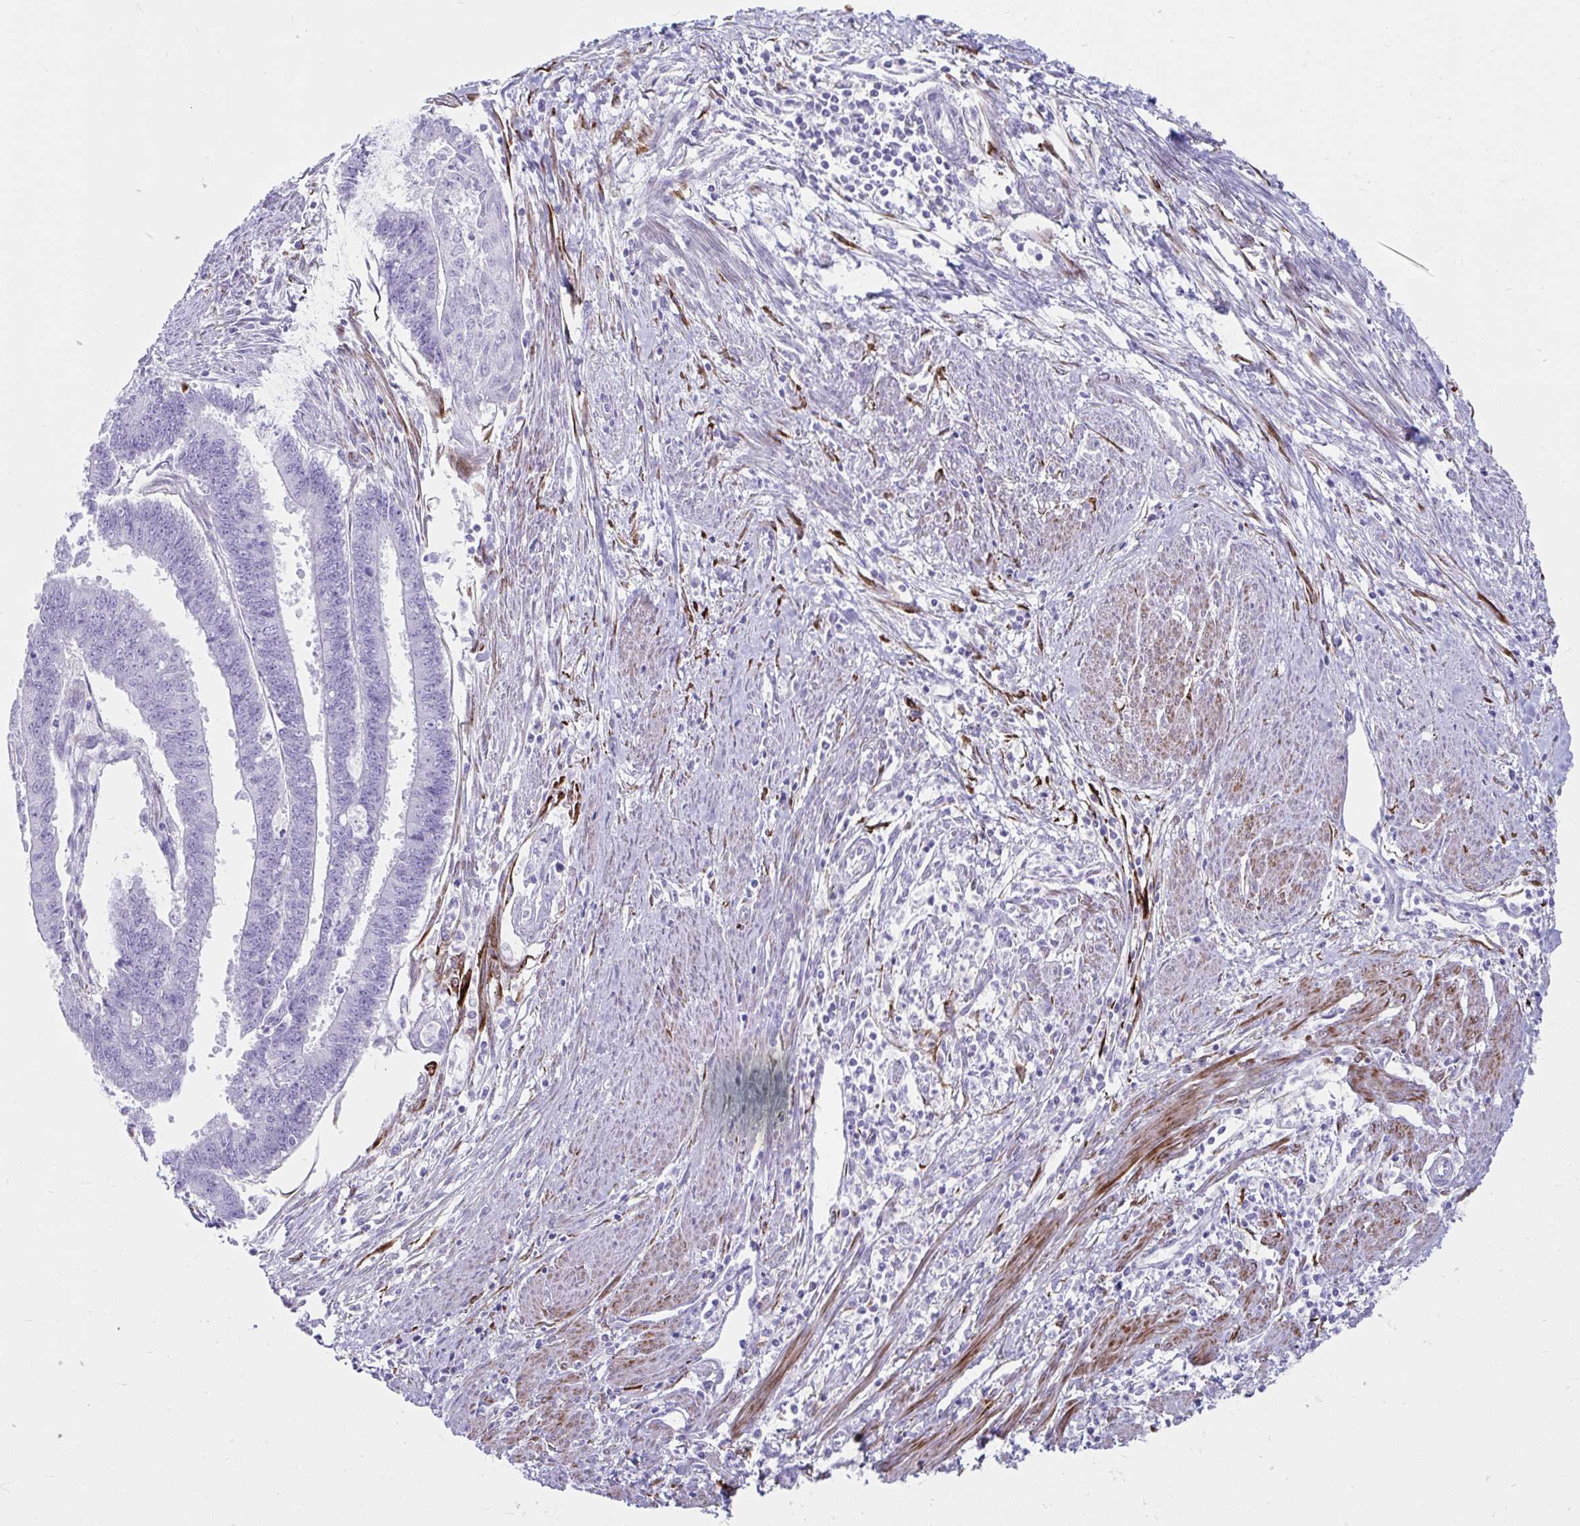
{"staining": {"intensity": "negative", "quantity": "none", "location": "none"}, "tissue": "endometrial cancer", "cell_type": "Tumor cells", "image_type": "cancer", "snomed": [{"axis": "morphology", "description": "Adenocarcinoma, NOS"}, {"axis": "topography", "description": "Endometrium"}], "caption": "There is no significant positivity in tumor cells of endometrial adenocarcinoma.", "gene": "GRXCR2", "patient": {"sex": "female", "age": 73}}